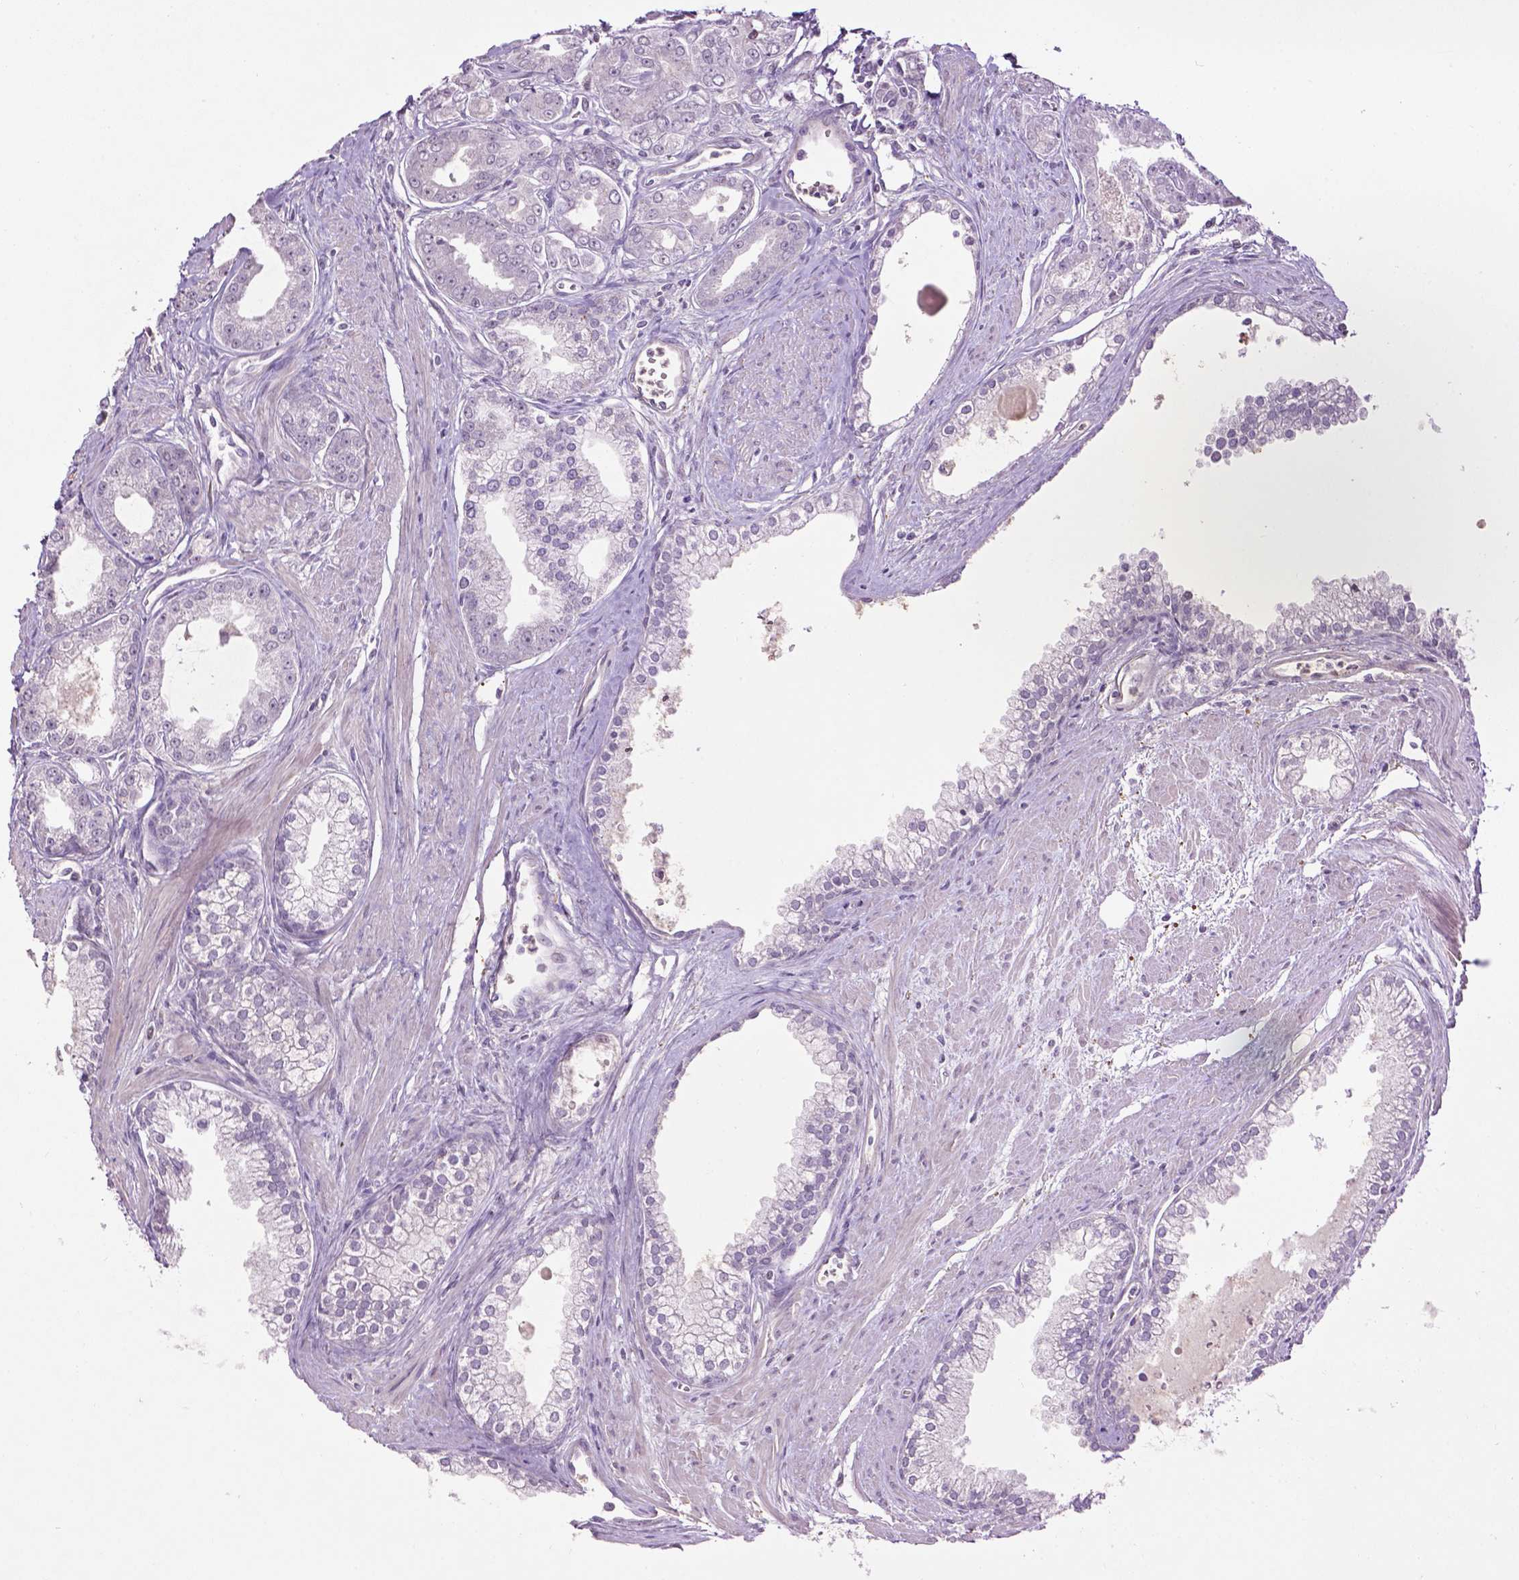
{"staining": {"intensity": "negative", "quantity": "none", "location": "none"}, "tissue": "prostate cancer", "cell_type": "Tumor cells", "image_type": "cancer", "snomed": [{"axis": "morphology", "description": "Adenocarcinoma, NOS"}, {"axis": "topography", "description": "Prostate"}], "caption": "Prostate cancer (adenocarcinoma) was stained to show a protein in brown. There is no significant positivity in tumor cells.", "gene": "NTNG2", "patient": {"sex": "male", "age": 71}}